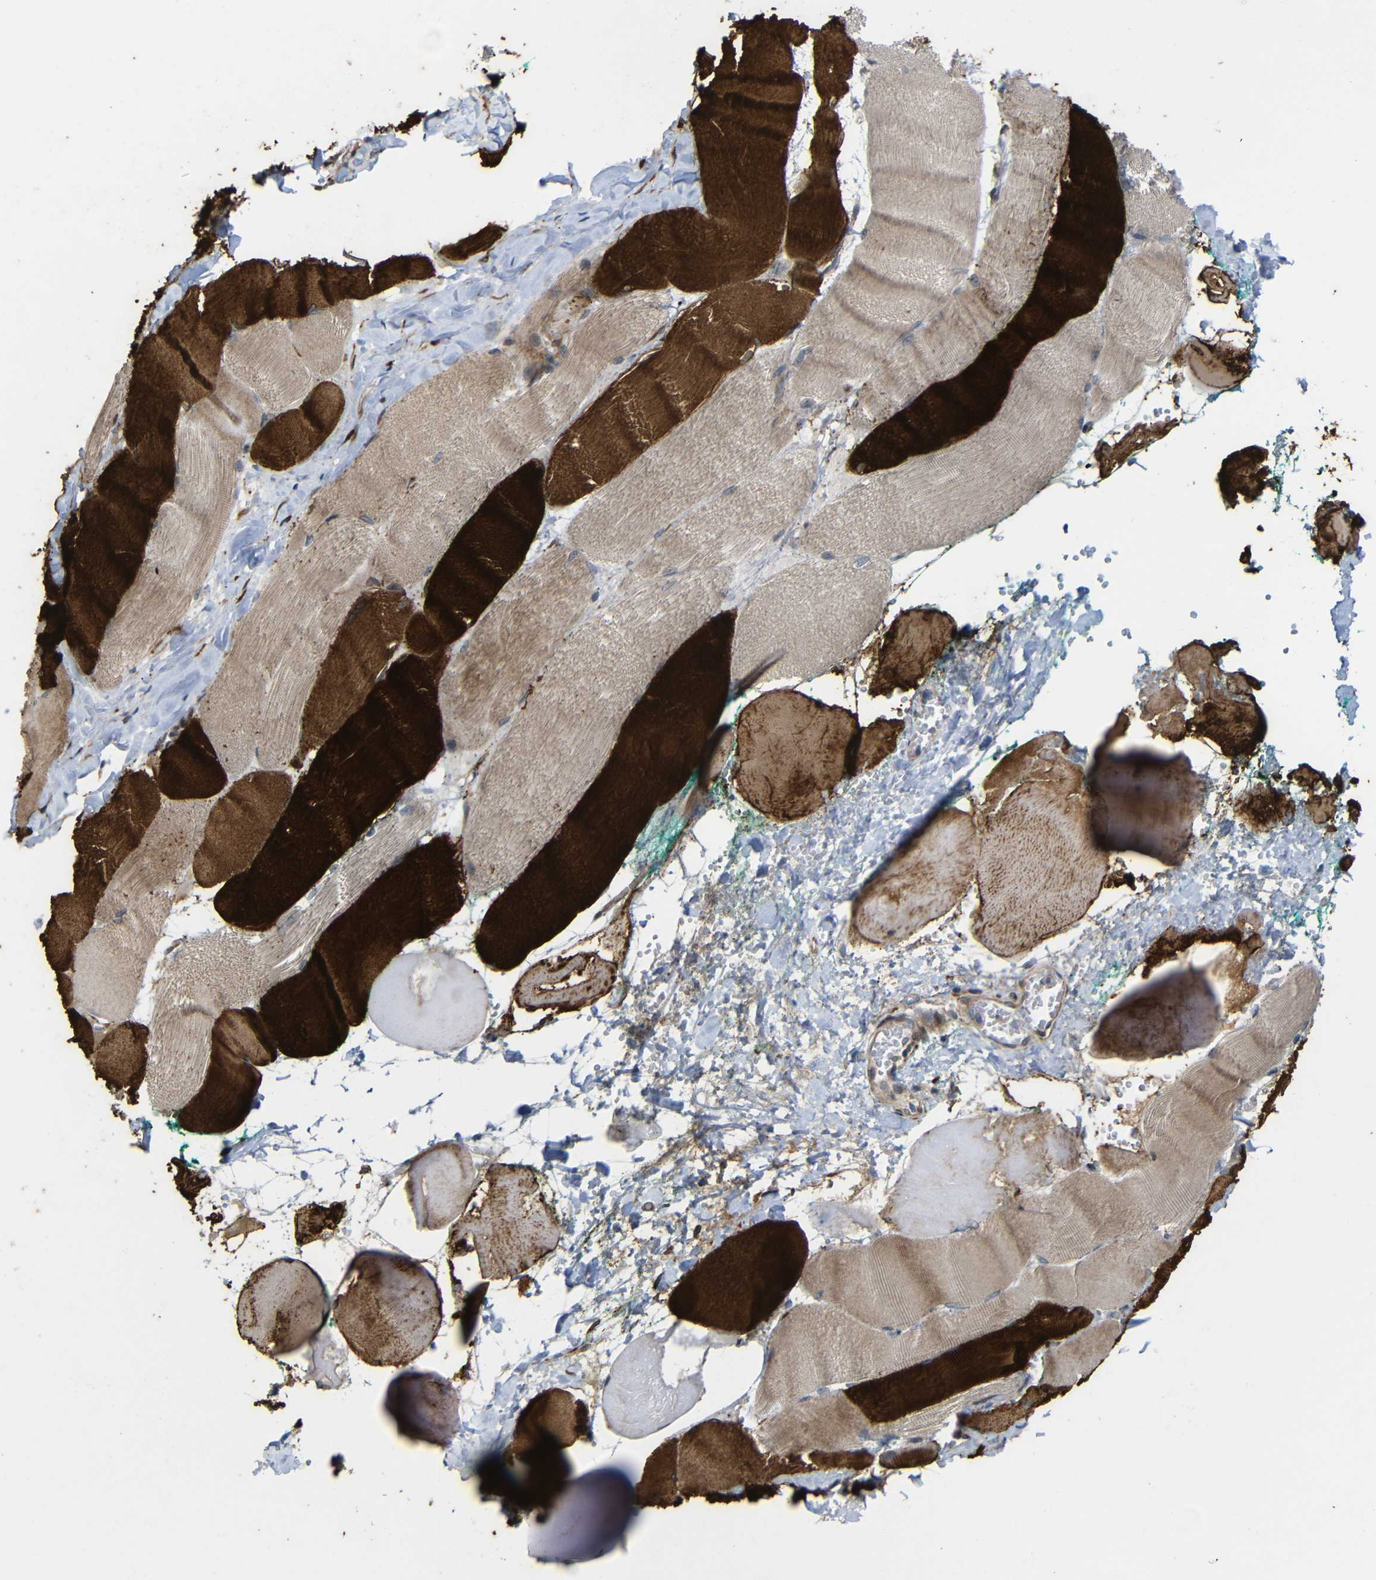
{"staining": {"intensity": "strong", "quantity": ">75%", "location": "cytoplasmic/membranous"}, "tissue": "skeletal muscle", "cell_type": "Myocytes", "image_type": "normal", "snomed": [{"axis": "morphology", "description": "Normal tissue, NOS"}, {"axis": "morphology", "description": "Squamous cell carcinoma, NOS"}, {"axis": "topography", "description": "Skeletal muscle"}], "caption": "Brown immunohistochemical staining in normal skeletal muscle displays strong cytoplasmic/membranous staining in approximately >75% of myocytes.", "gene": "P3H2", "patient": {"sex": "male", "age": 51}}